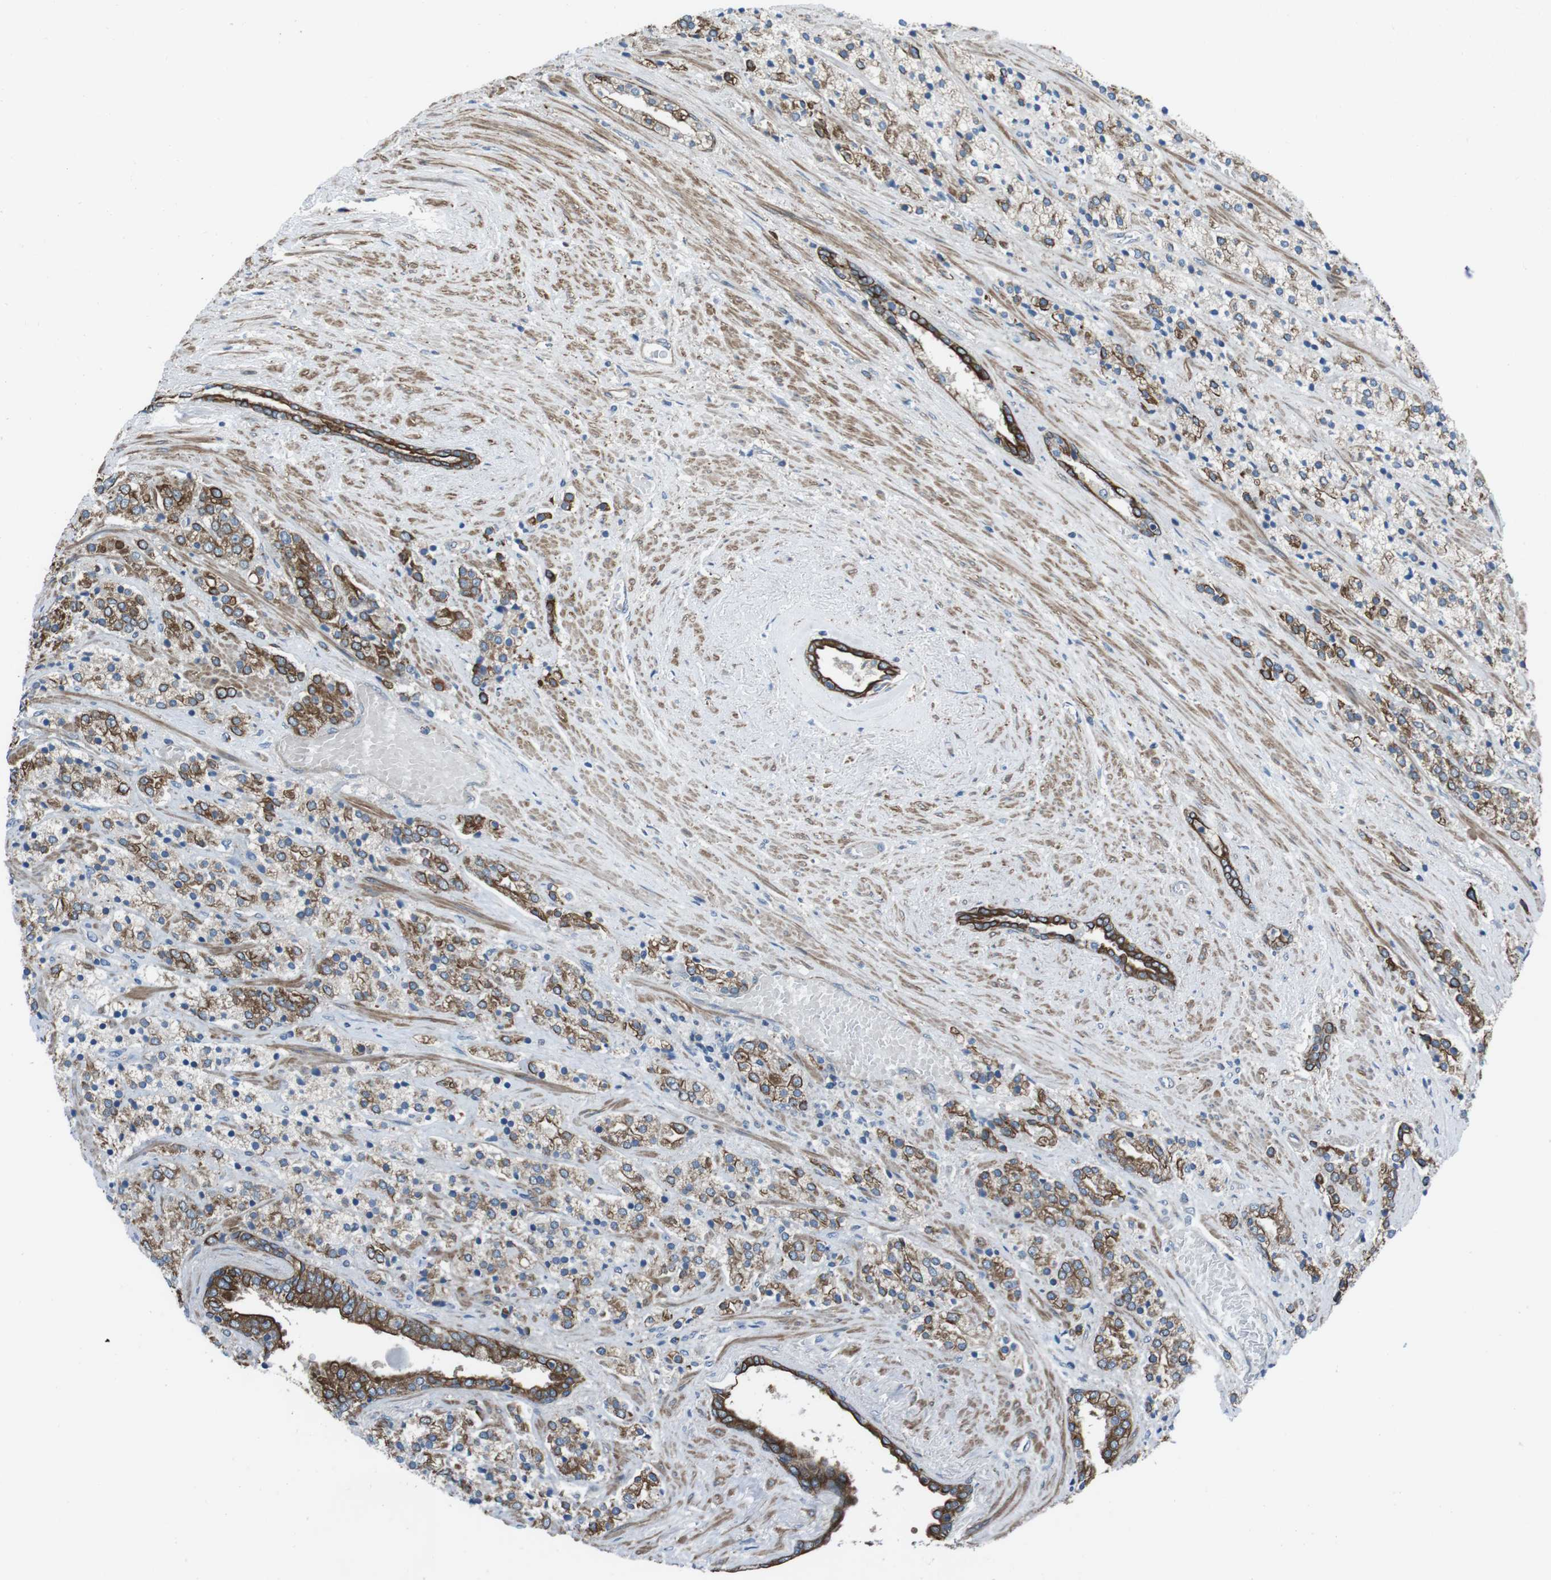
{"staining": {"intensity": "moderate", "quantity": ">75%", "location": "cytoplasmic/membranous"}, "tissue": "prostate cancer", "cell_type": "Tumor cells", "image_type": "cancer", "snomed": [{"axis": "morphology", "description": "Adenocarcinoma, High grade"}, {"axis": "topography", "description": "Prostate"}], "caption": "Immunohistochemical staining of human adenocarcinoma (high-grade) (prostate) shows moderate cytoplasmic/membranous protein staining in approximately >75% of tumor cells.", "gene": "FAM174B", "patient": {"sex": "male", "age": 71}}